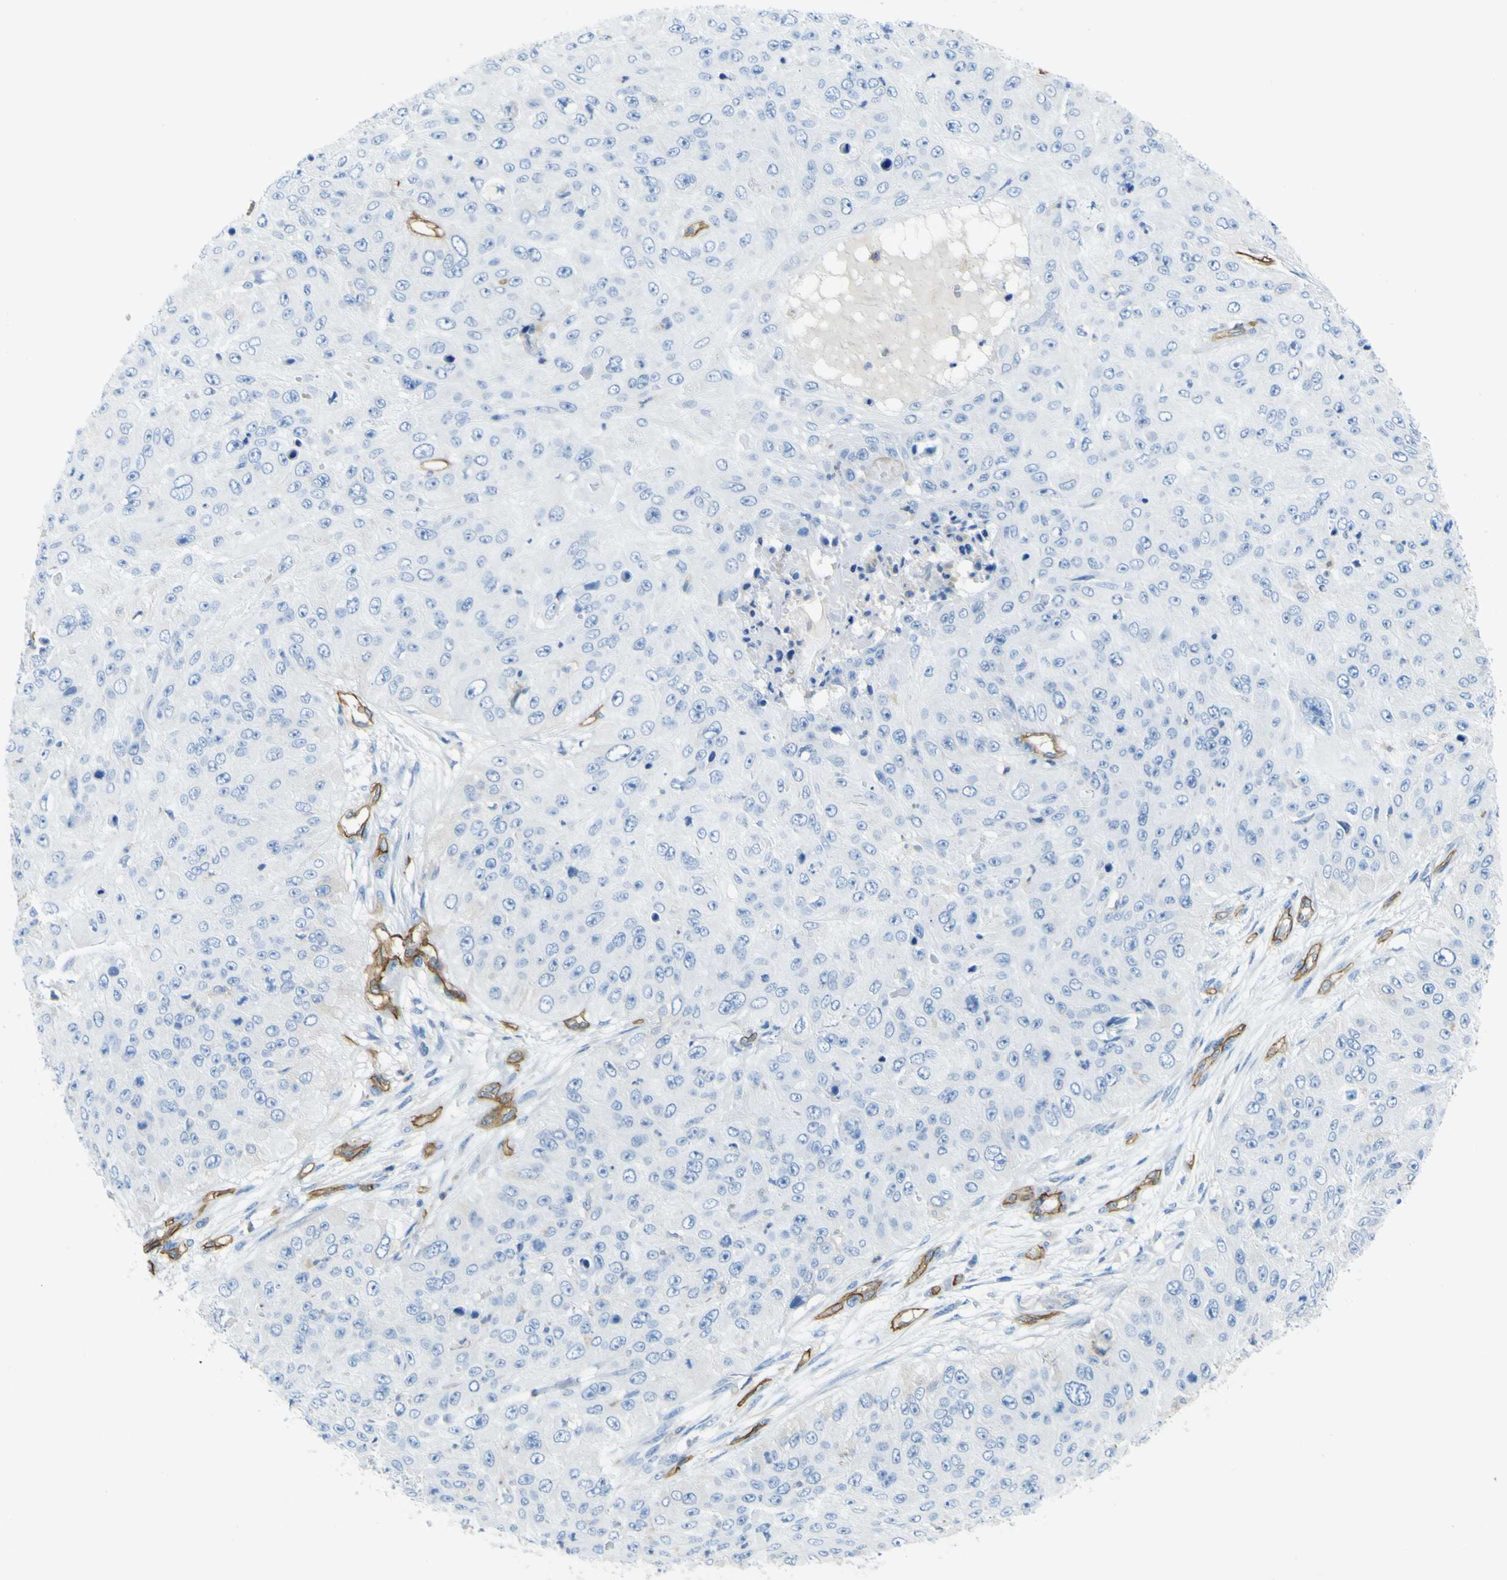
{"staining": {"intensity": "negative", "quantity": "none", "location": "none"}, "tissue": "skin cancer", "cell_type": "Tumor cells", "image_type": "cancer", "snomed": [{"axis": "morphology", "description": "Squamous cell carcinoma, NOS"}, {"axis": "topography", "description": "Skin"}], "caption": "Immunohistochemistry histopathology image of human skin cancer (squamous cell carcinoma) stained for a protein (brown), which exhibits no staining in tumor cells. Nuclei are stained in blue.", "gene": "CD93", "patient": {"sex": "female", "age": 80}}